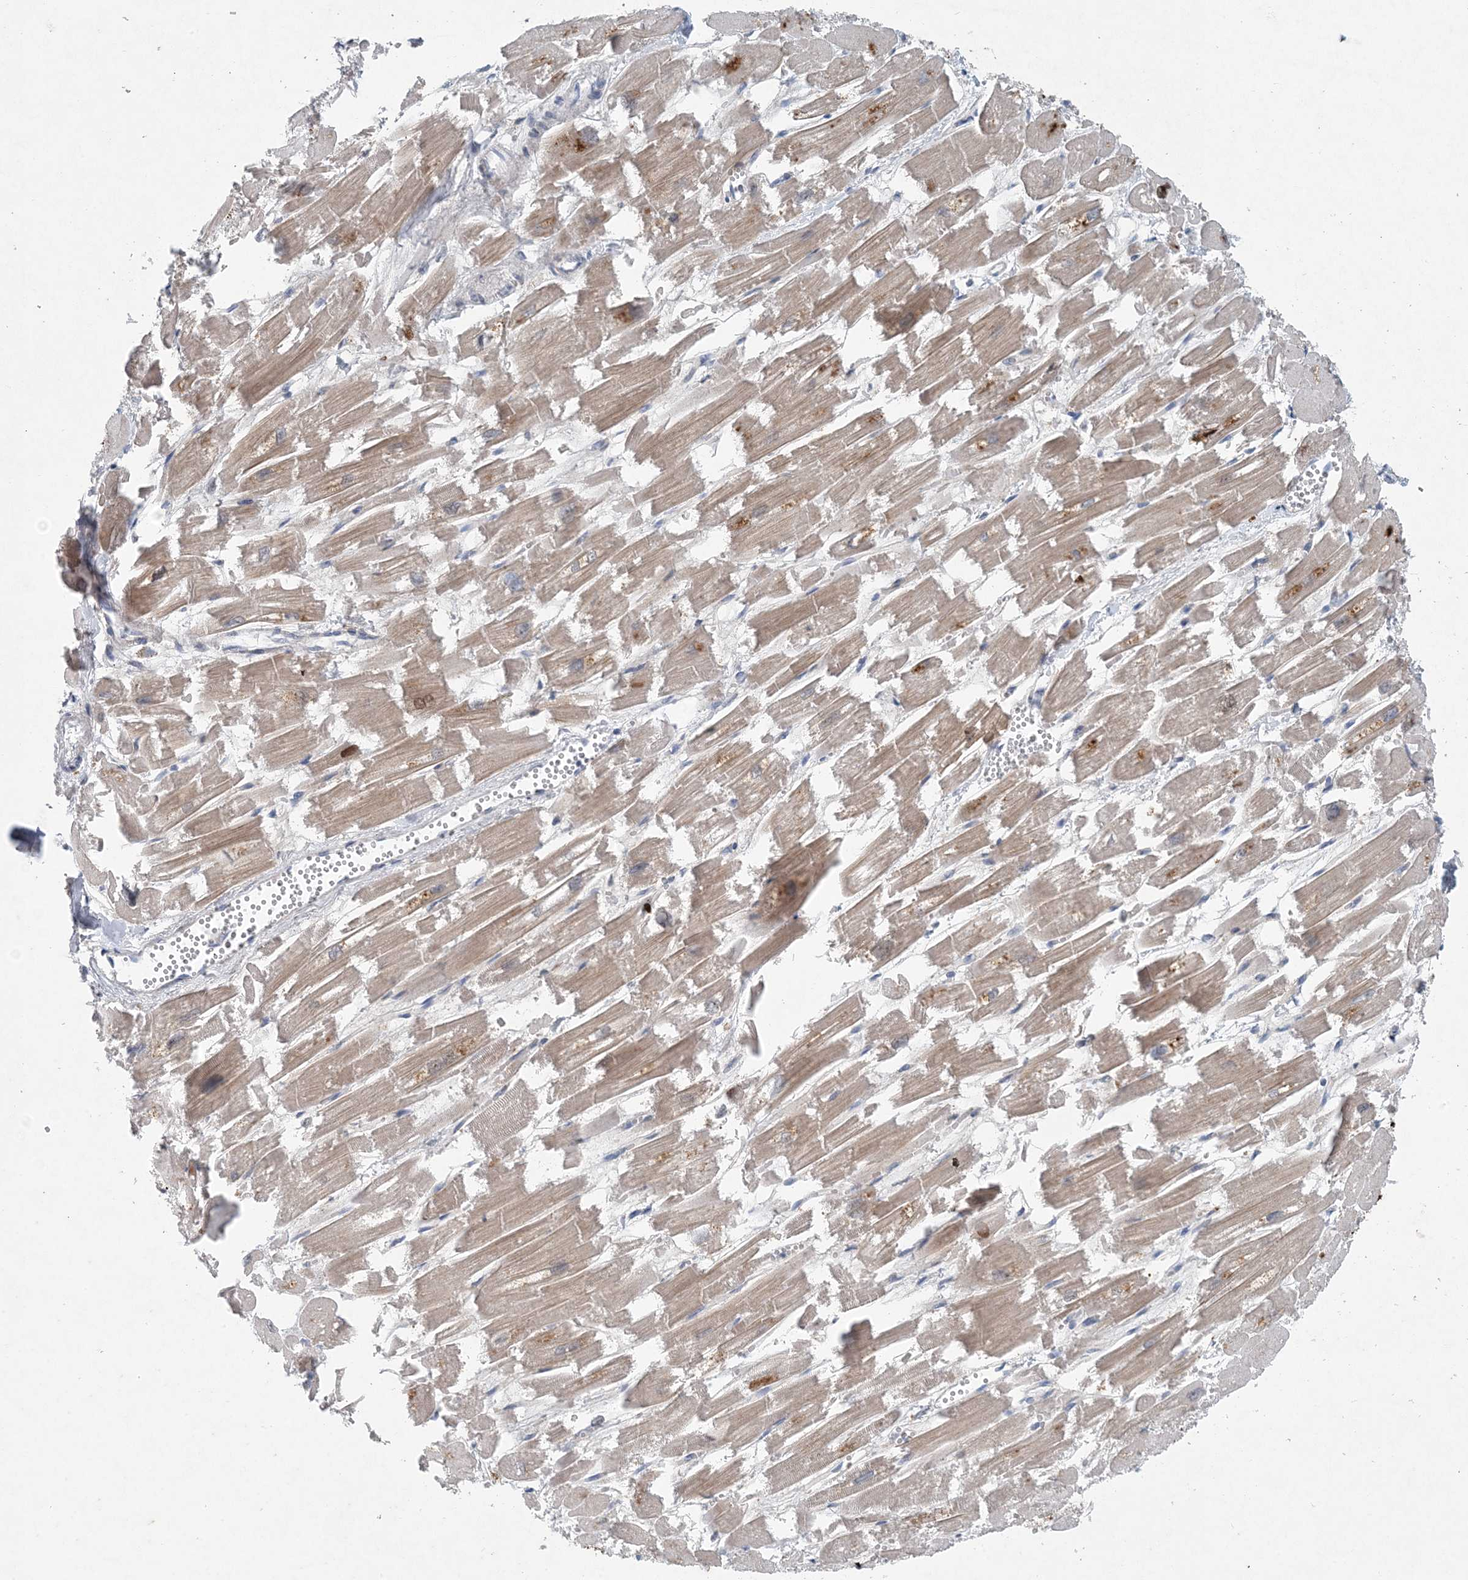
{"staining": {"intensity": "weak", "quantity": "25%-75%", "location": "cytoplasmic/membranous"}, "tissue": "heart muscle", "cell_type": "Cardiomyocytes", "image_type": "normal", "snomed": [{"axis": "morphology", "description": "Normal tissue, NOS"}, {"axis": "topography", "description": "Heart"}], "caption": "Benign heart muscle demonstrates weak cytoplasmic/membranous positivity in about 25%-75% of cardiomyocytes.", "gene": "HIKESHI", "patient": {"sex": "male", "age": 54}}